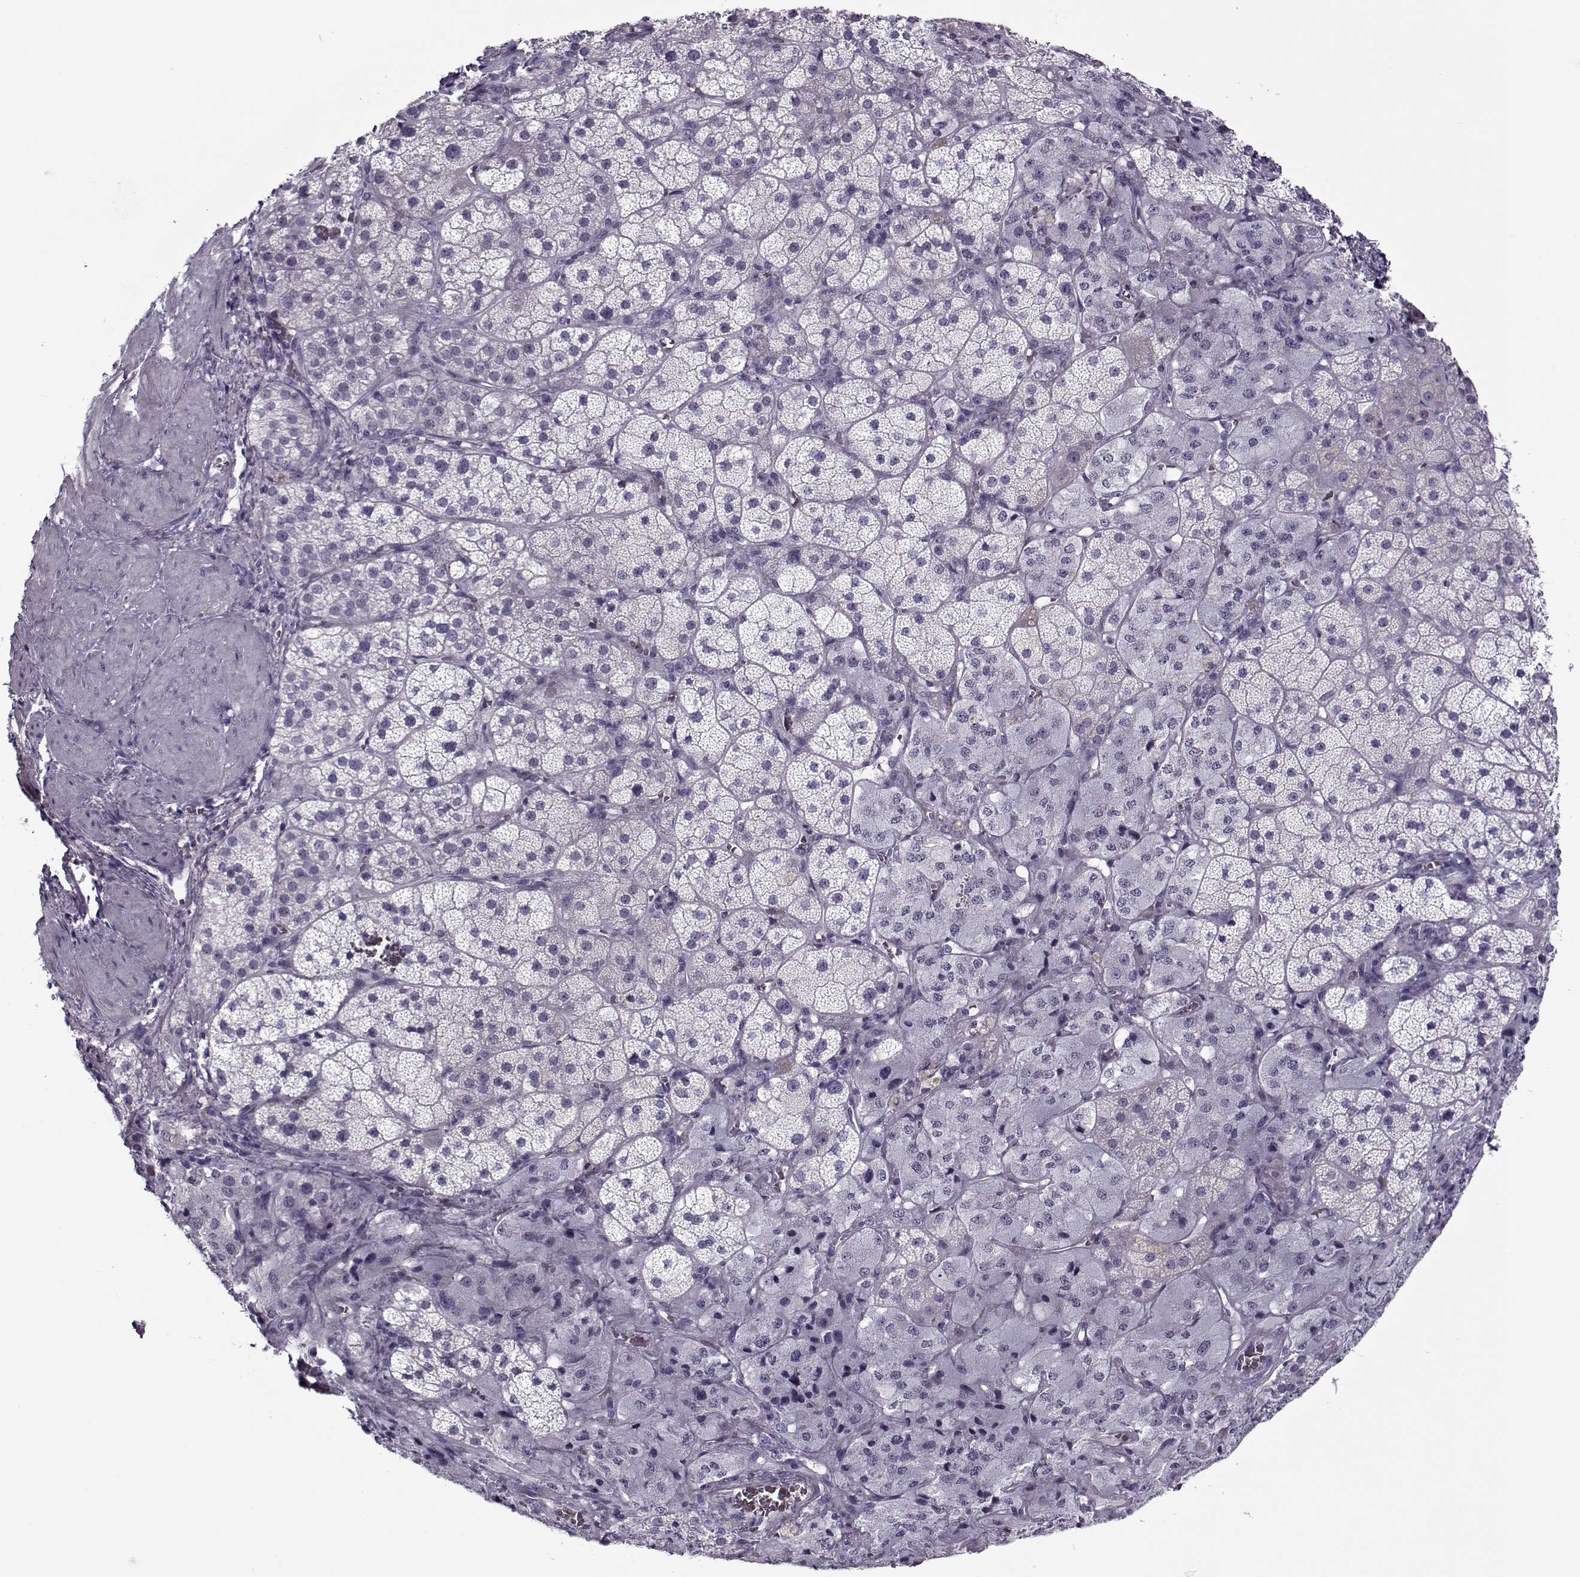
{"staining": {"intensity": "negative", "quantity": "none", "location": "none"}, "tissue": "adrenal gland", "cell_type": "Glandular cells", "image_type": "normal", "snomed": [{"axis": "morphology", "description": "Normal tissue, NOS"}, {"axis": "topography", "description": "Adrenal gland"}], "caption": "Immunohistochemistry (IHC) image of unremarkable human adrenal gland stained for a protein (brown), which exhibits no positivity in glandular cells.", "gene": "CIBAR1", "patient": {"sex": "male", "age": 57}}